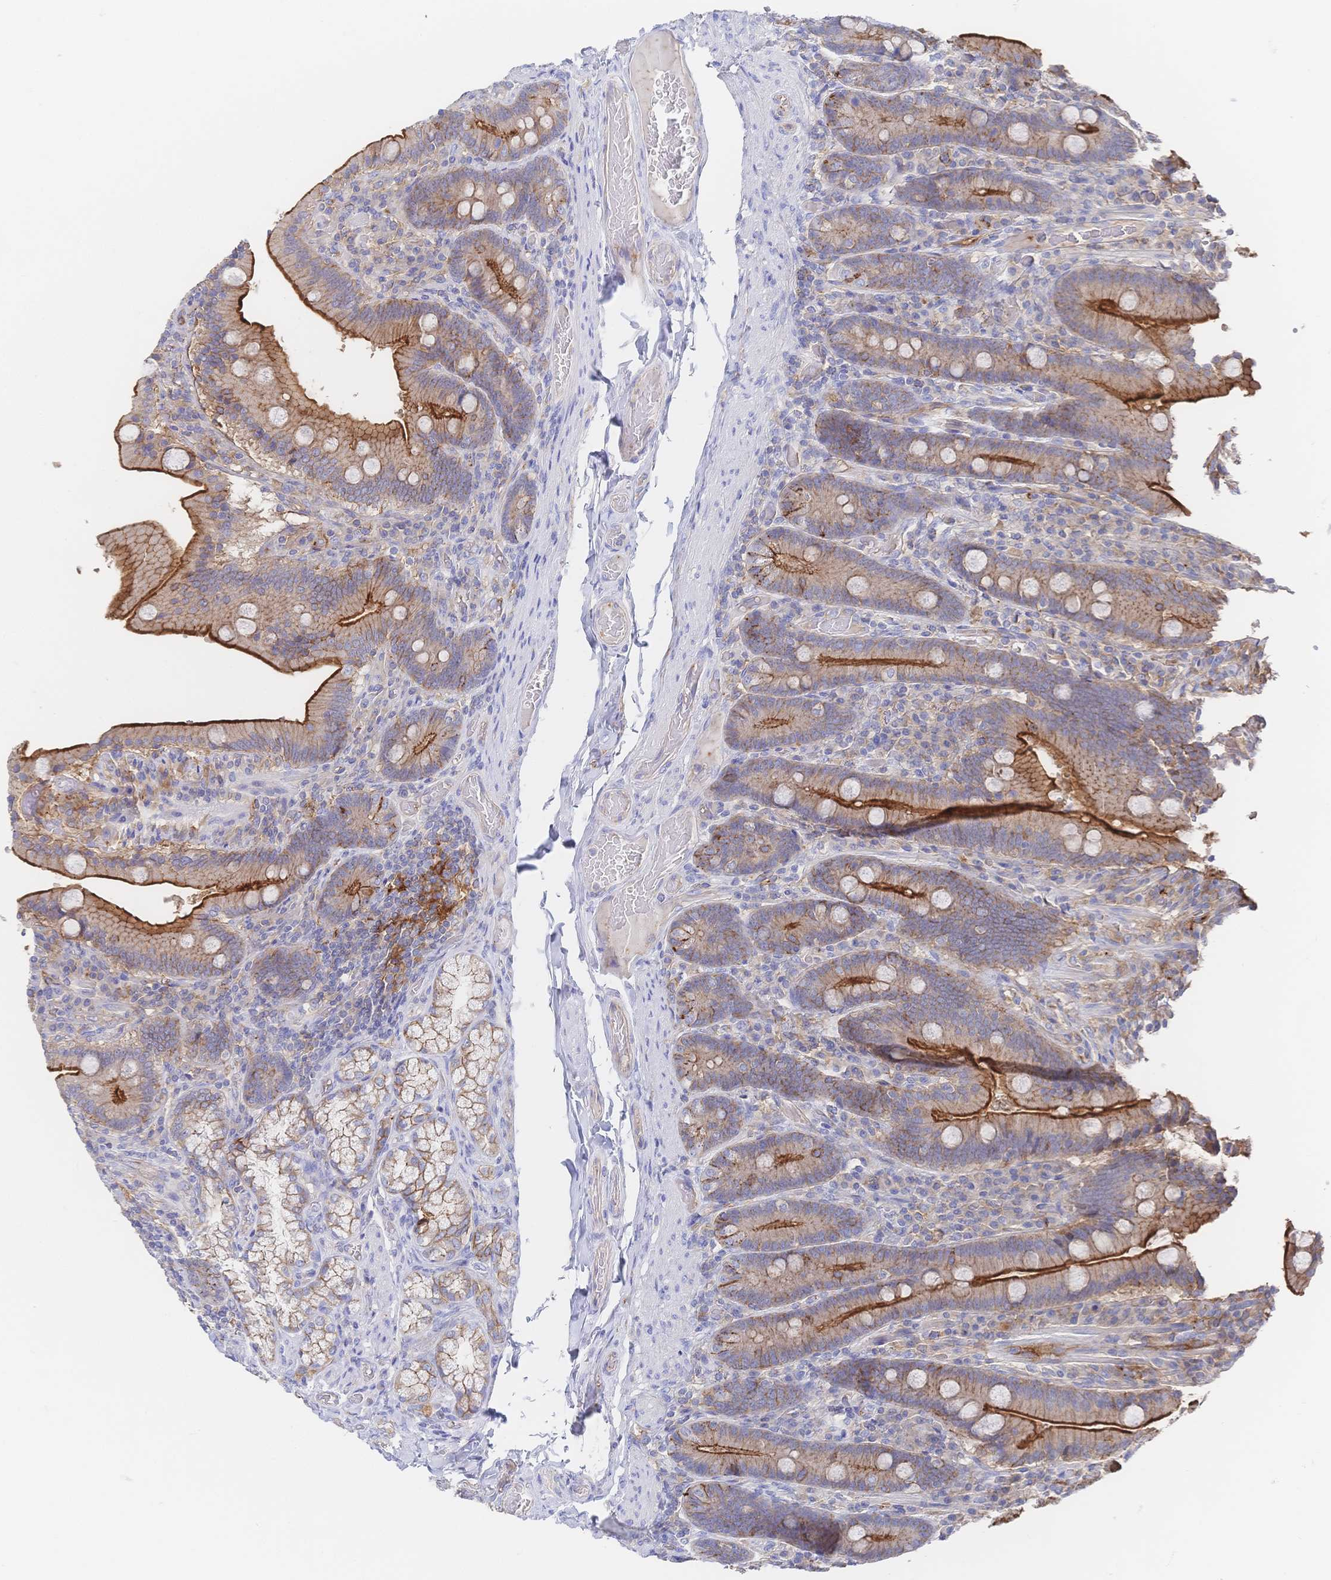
{"staining": {"intensity": "strong", "quantity": ">75%", "location": "cytoplasmic/membranous"}, "tissue": "duodenum", "cell_type": "Glandular cells", "image_type": "normal", "snomed": [{"axis": "morphology", "description": "Normal tissue, NOS"}, {"axis": "topography", "description": "Duodenum"}], "caption": "A photomicrograph of human duodenum stained for a protein displays strong cytoplasmic/membranous brown staining in glandular cells. (DAB = brown stain, brightfield microscopy at high magnification).", "gene": "F11R", "patient": {"sex": "female", "age": 62}}